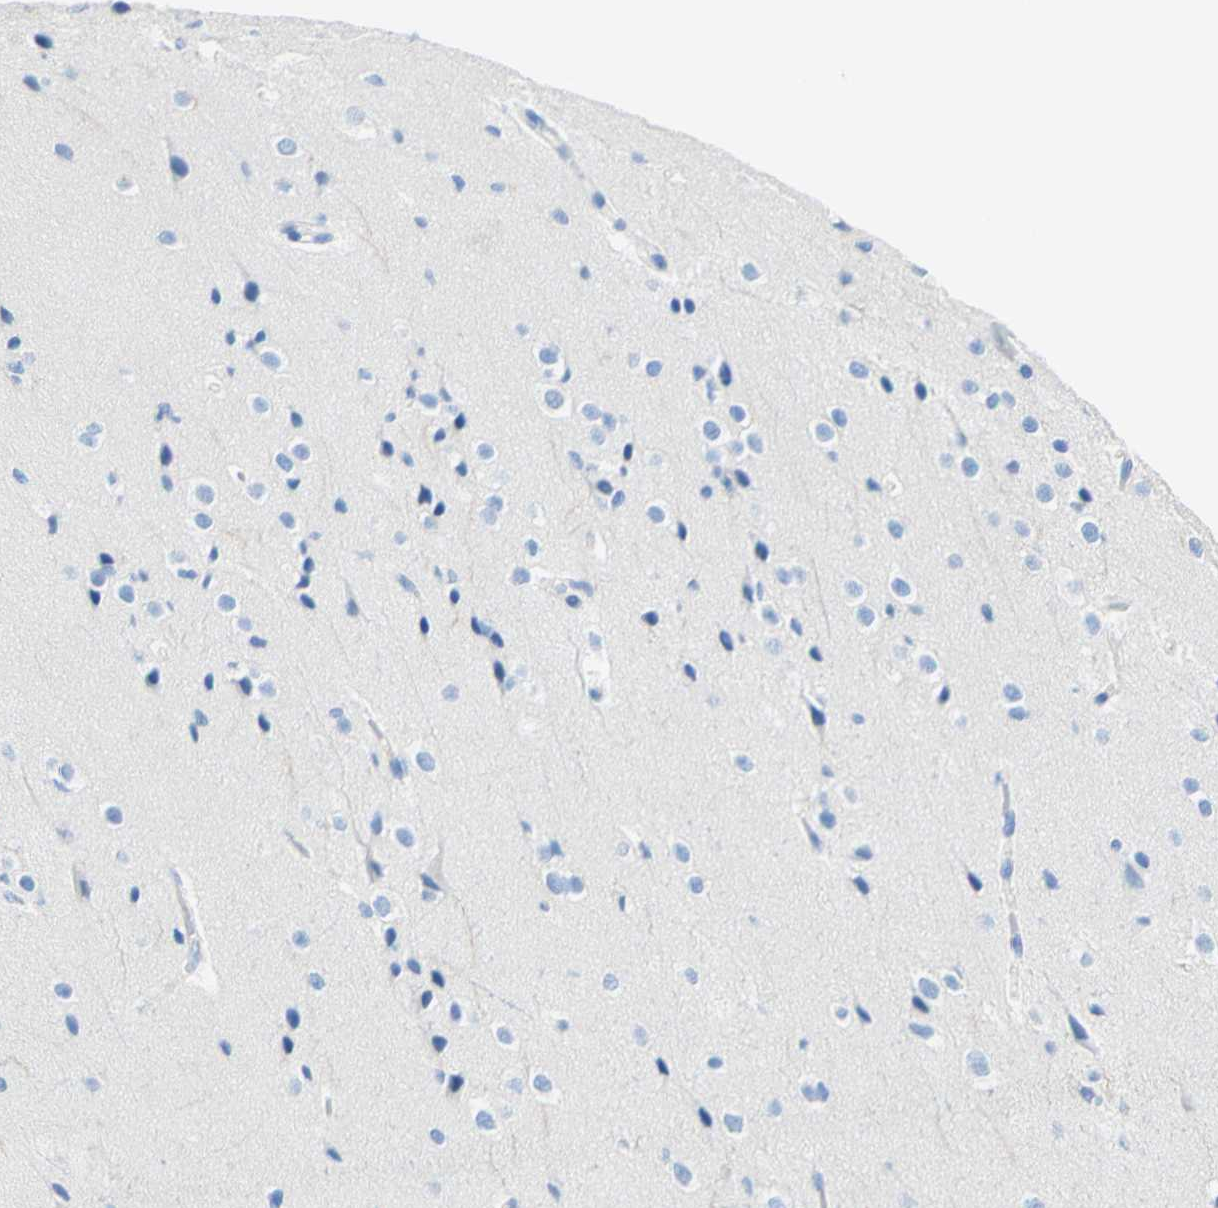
{"staining": {"intensity": "negative", "quantity": "none", "location": "none"}, "tissue": "cerebral cortex", "cell_type": "Endothelial cells", "image_type": "normal", "snomed": [{"axis": "morphology", "description": "Normal tissue, NOS"}, {"axis": "morphology", "description": "Developmental malformation"}, {"axis": "topography", "description": "Cerebral cortex"}], "caption": "Immunohistochemical staining of unremarkable cerebral cortex shows no significant positivity in endothelial cells.", "gene": "PIGR", "patient": {"sex": "female", "age": 30}}